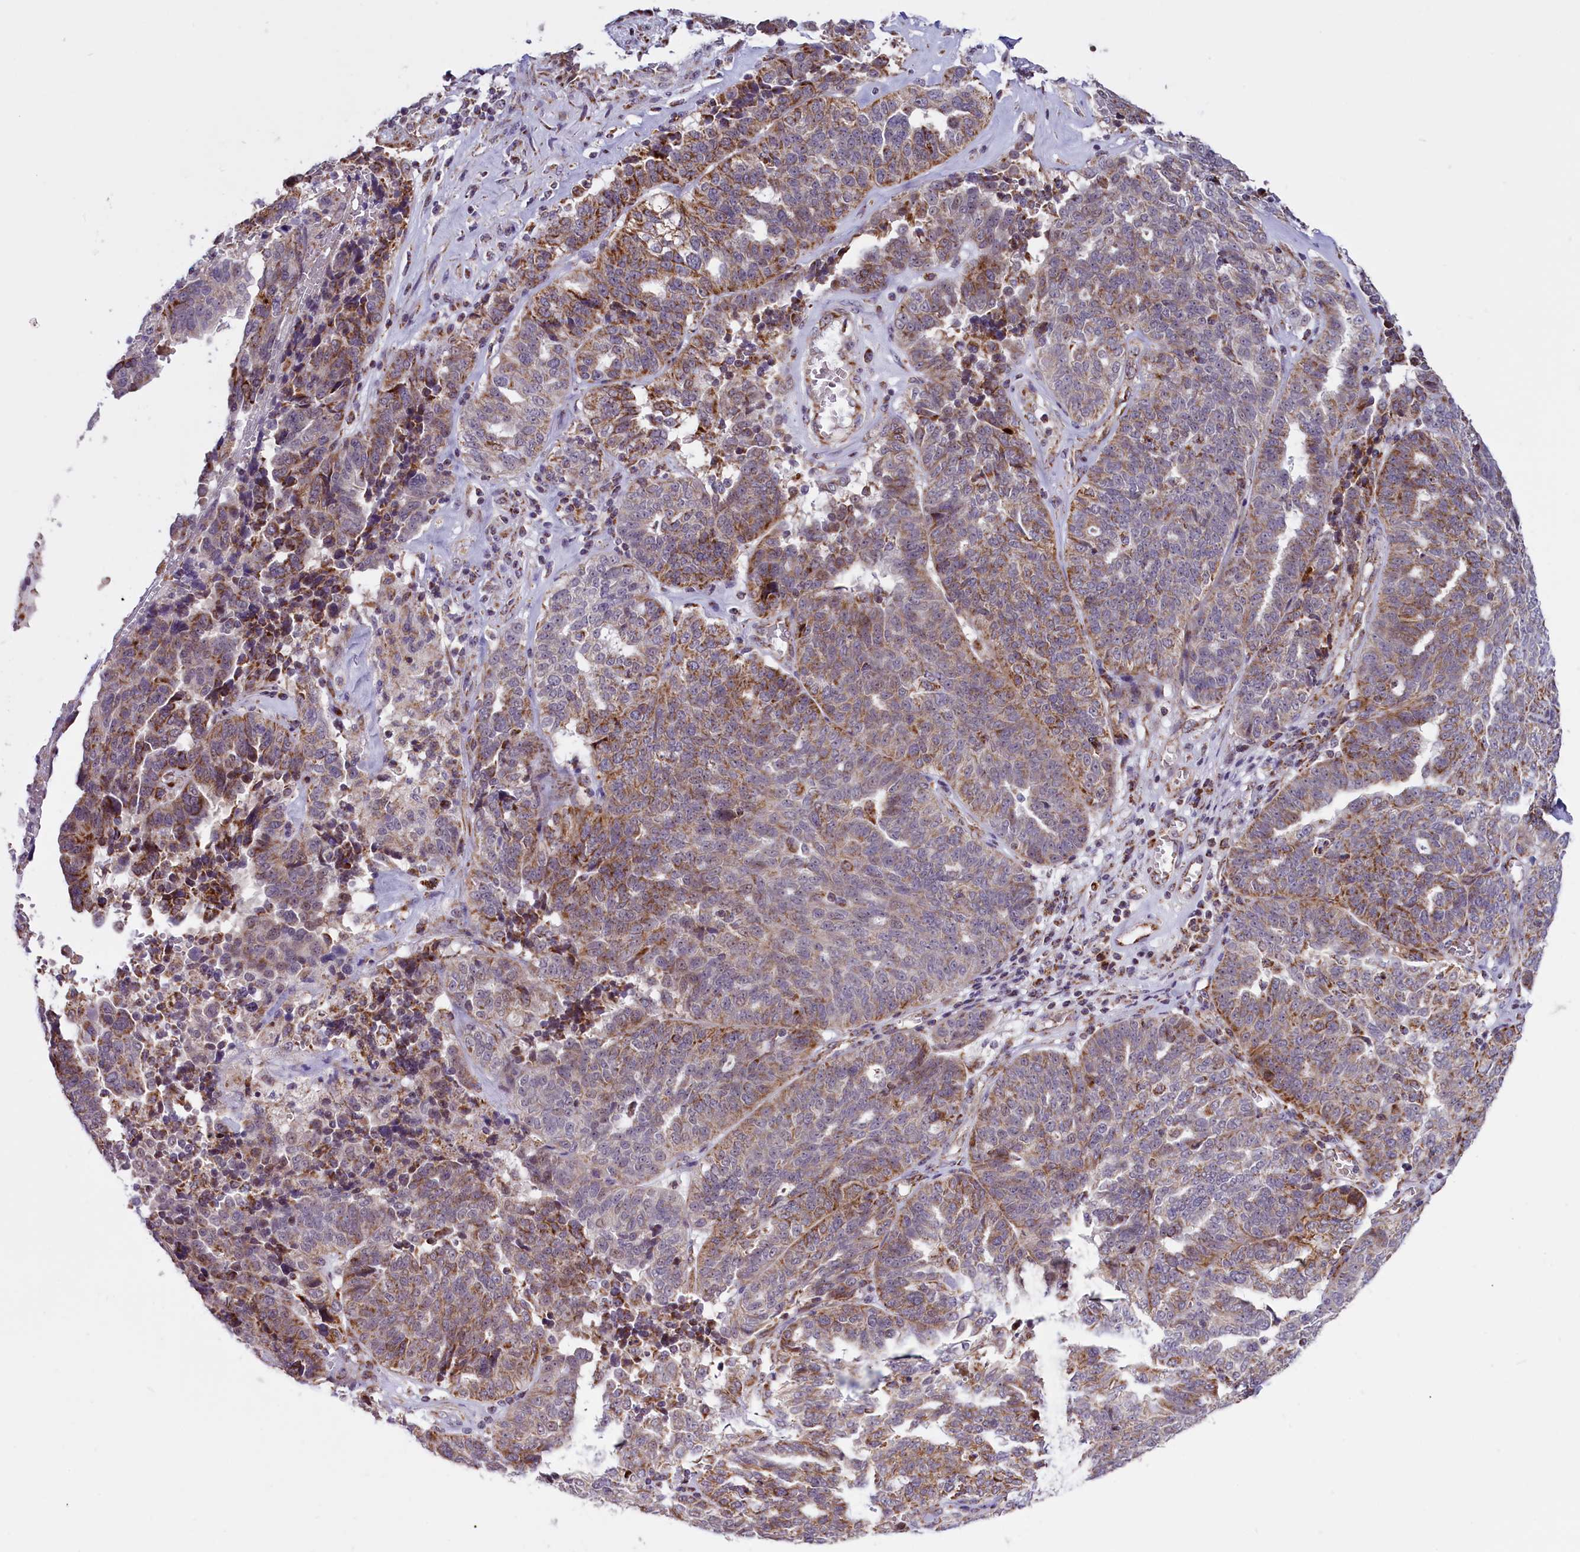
{"staining": {"intensity": "moderate", "quantity": "<25%", "location": "cytoplasmic/membranous"}, "tissue": "ovarian cancer", "cell_type": "Tumor cells", "image_type": "cancer", "snomed": [{"axis": "morphology", "description": "Cystadenocarcinoma, serous, NOS"}, {"axis": "topography", "description": "Ovary"}], "caption": "Protein analysis of ovarian serous cystadenocarcinoma tissue displays moderate cytoplasmic/membranous positivity in approximately <25% of tumor cells.", "gene": "NDUFS5", "patient": {"sex": "female", "age": 59}}